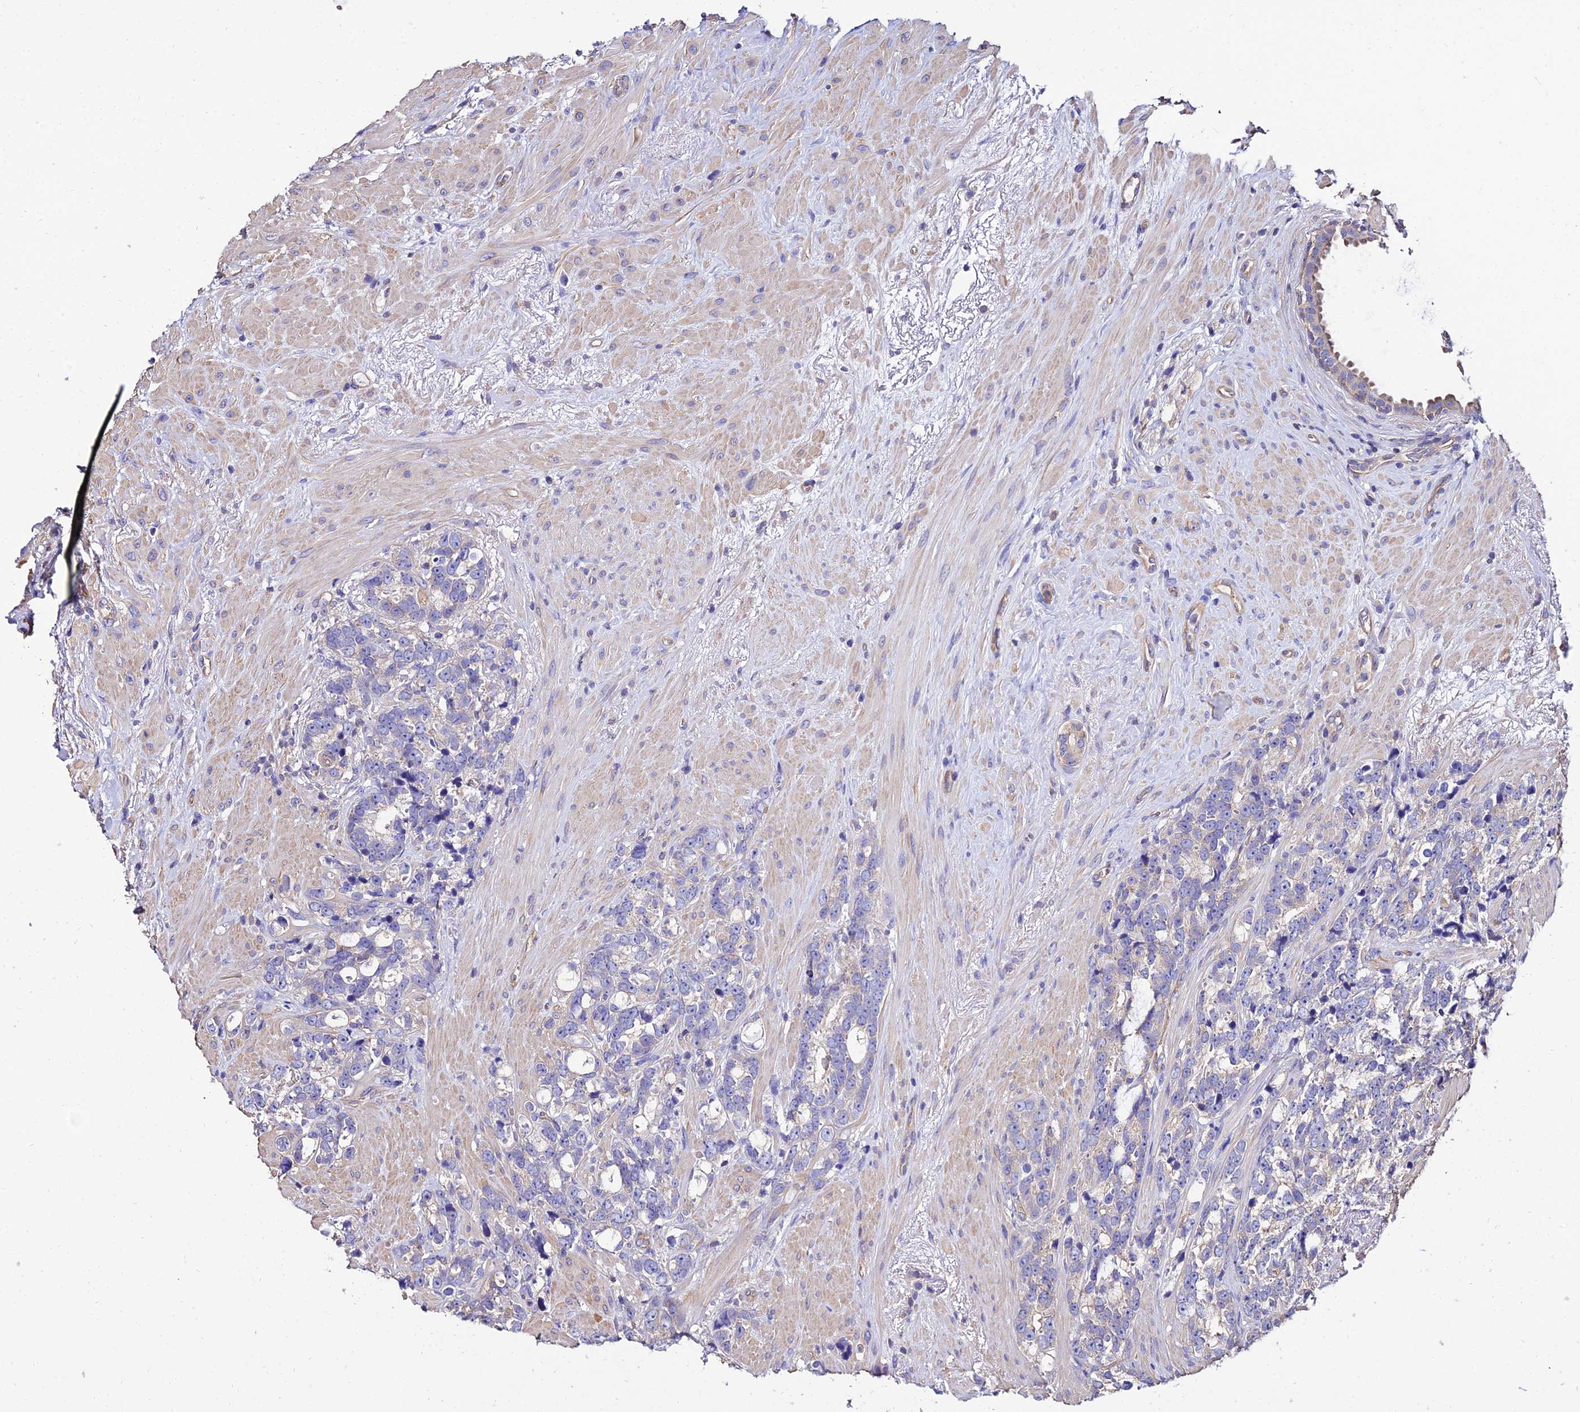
{"staining": {"intensity": "negative", "quantity": "none", "location": "none"}, "tissue": "prostate cancer", "cell_type": "Tumor cells", "image_type": "cancer", "snomed": [{"axis": "morphology", "description": "Adenocarcinoma, High grade"}, {"axis": "topography", "description": "Prostate"}], "caption": "Tumor cells show no significant protein expression in prostate adenocarcinoma (high-grade).", "gene": "CALM2", "patient": {"sex": "male", "age": 74}}